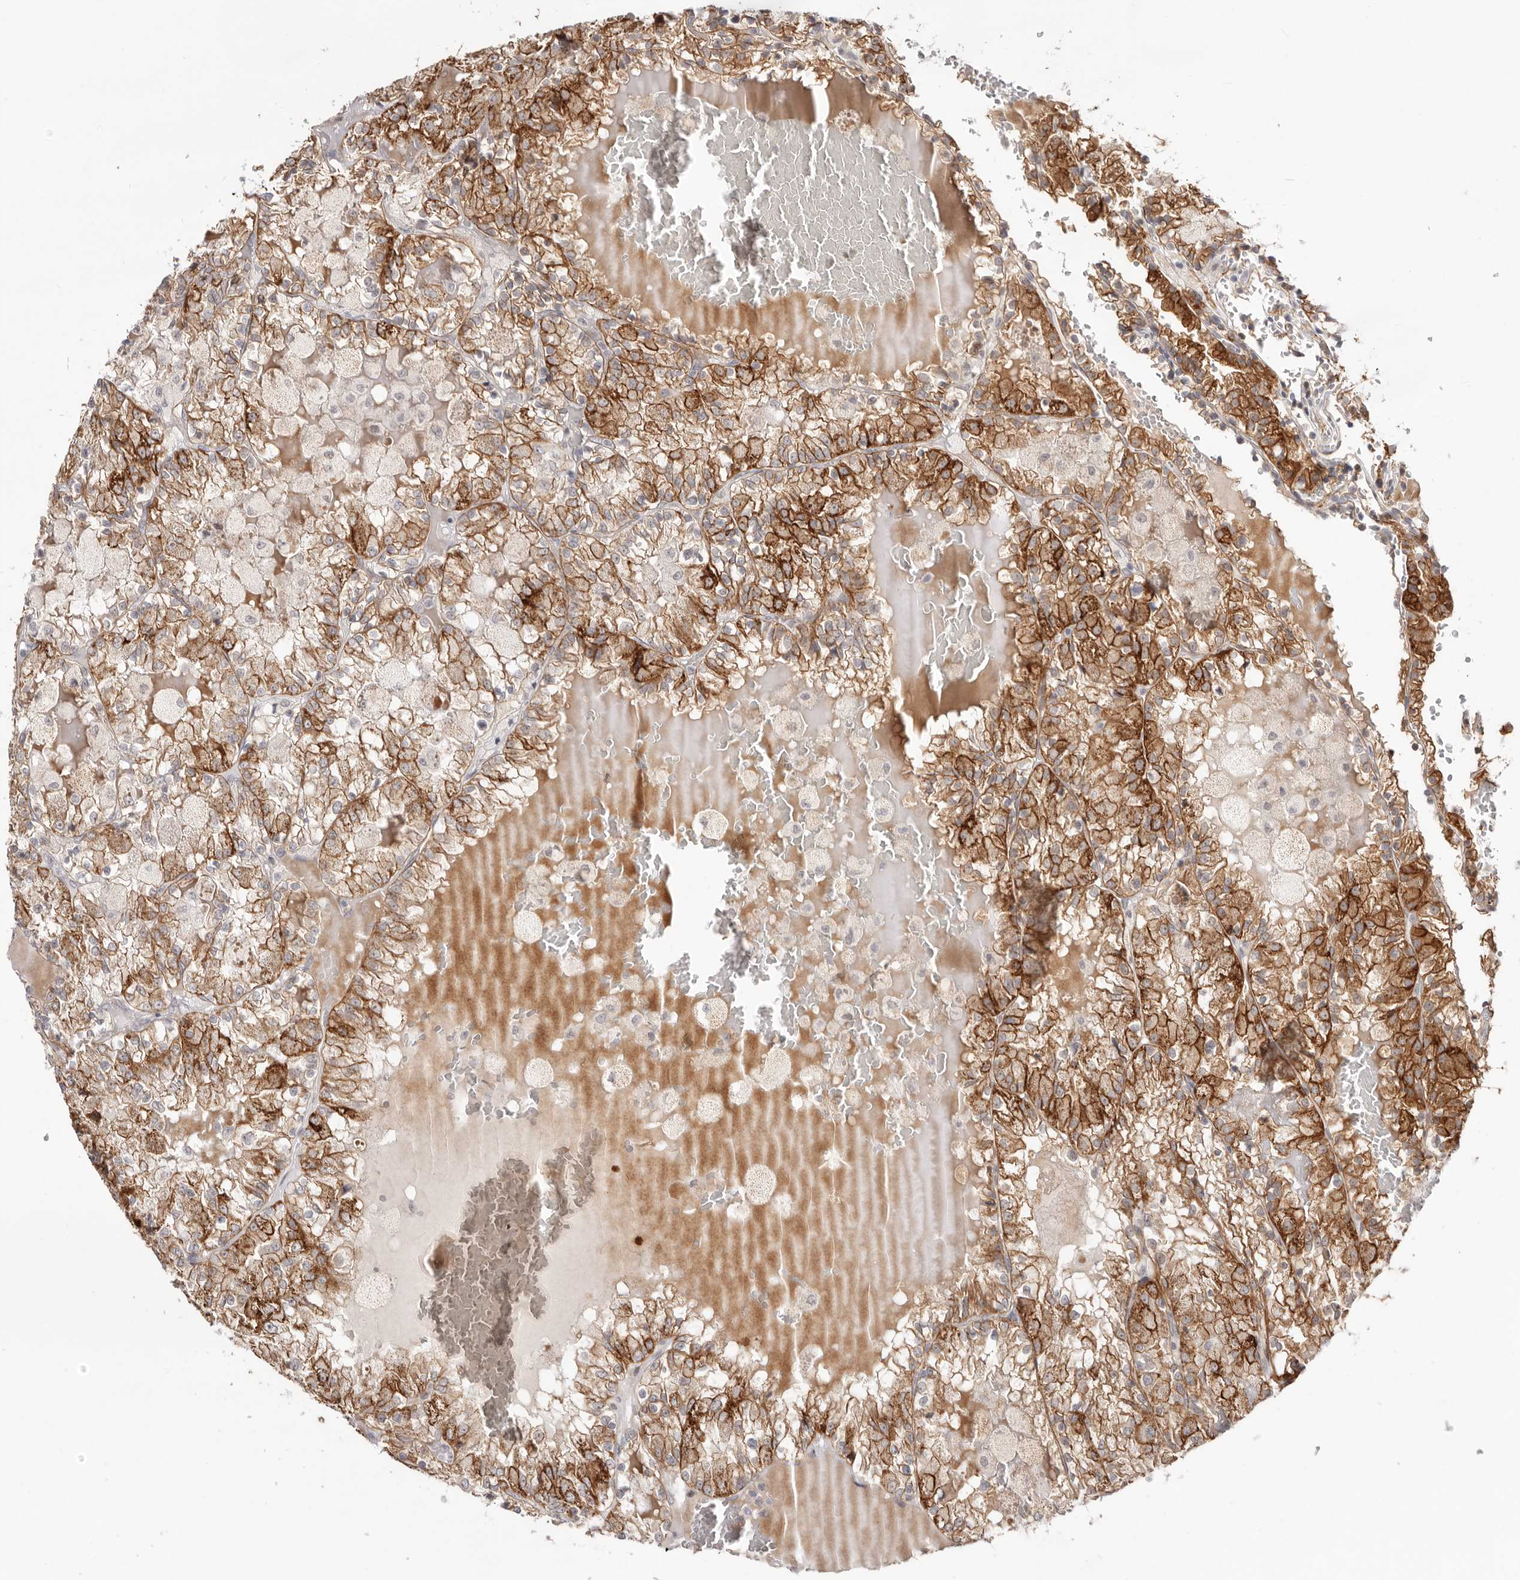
{"staining": {"intensity": "moderate", "quantity": ">75%", "location": "cytoplasmic/membranous"}, "tissue": "renal cancer", "cell_type": "Tumor cells", "image_type": "cancer", "snomed": [{"axis": "morphology", "description": "Adenocarcinoma, NOS"}, {"axis": "topography", "description": "Kidney"}], "caption": "About >75% of tumor cells in human renal adenocarcinoma reveal moderate cytoplasmic/membranous protein positivity as visualized by brown immunohistochemical staining.", "gene": "SZT2", "patient": {"sex": "female", "age": 56}}